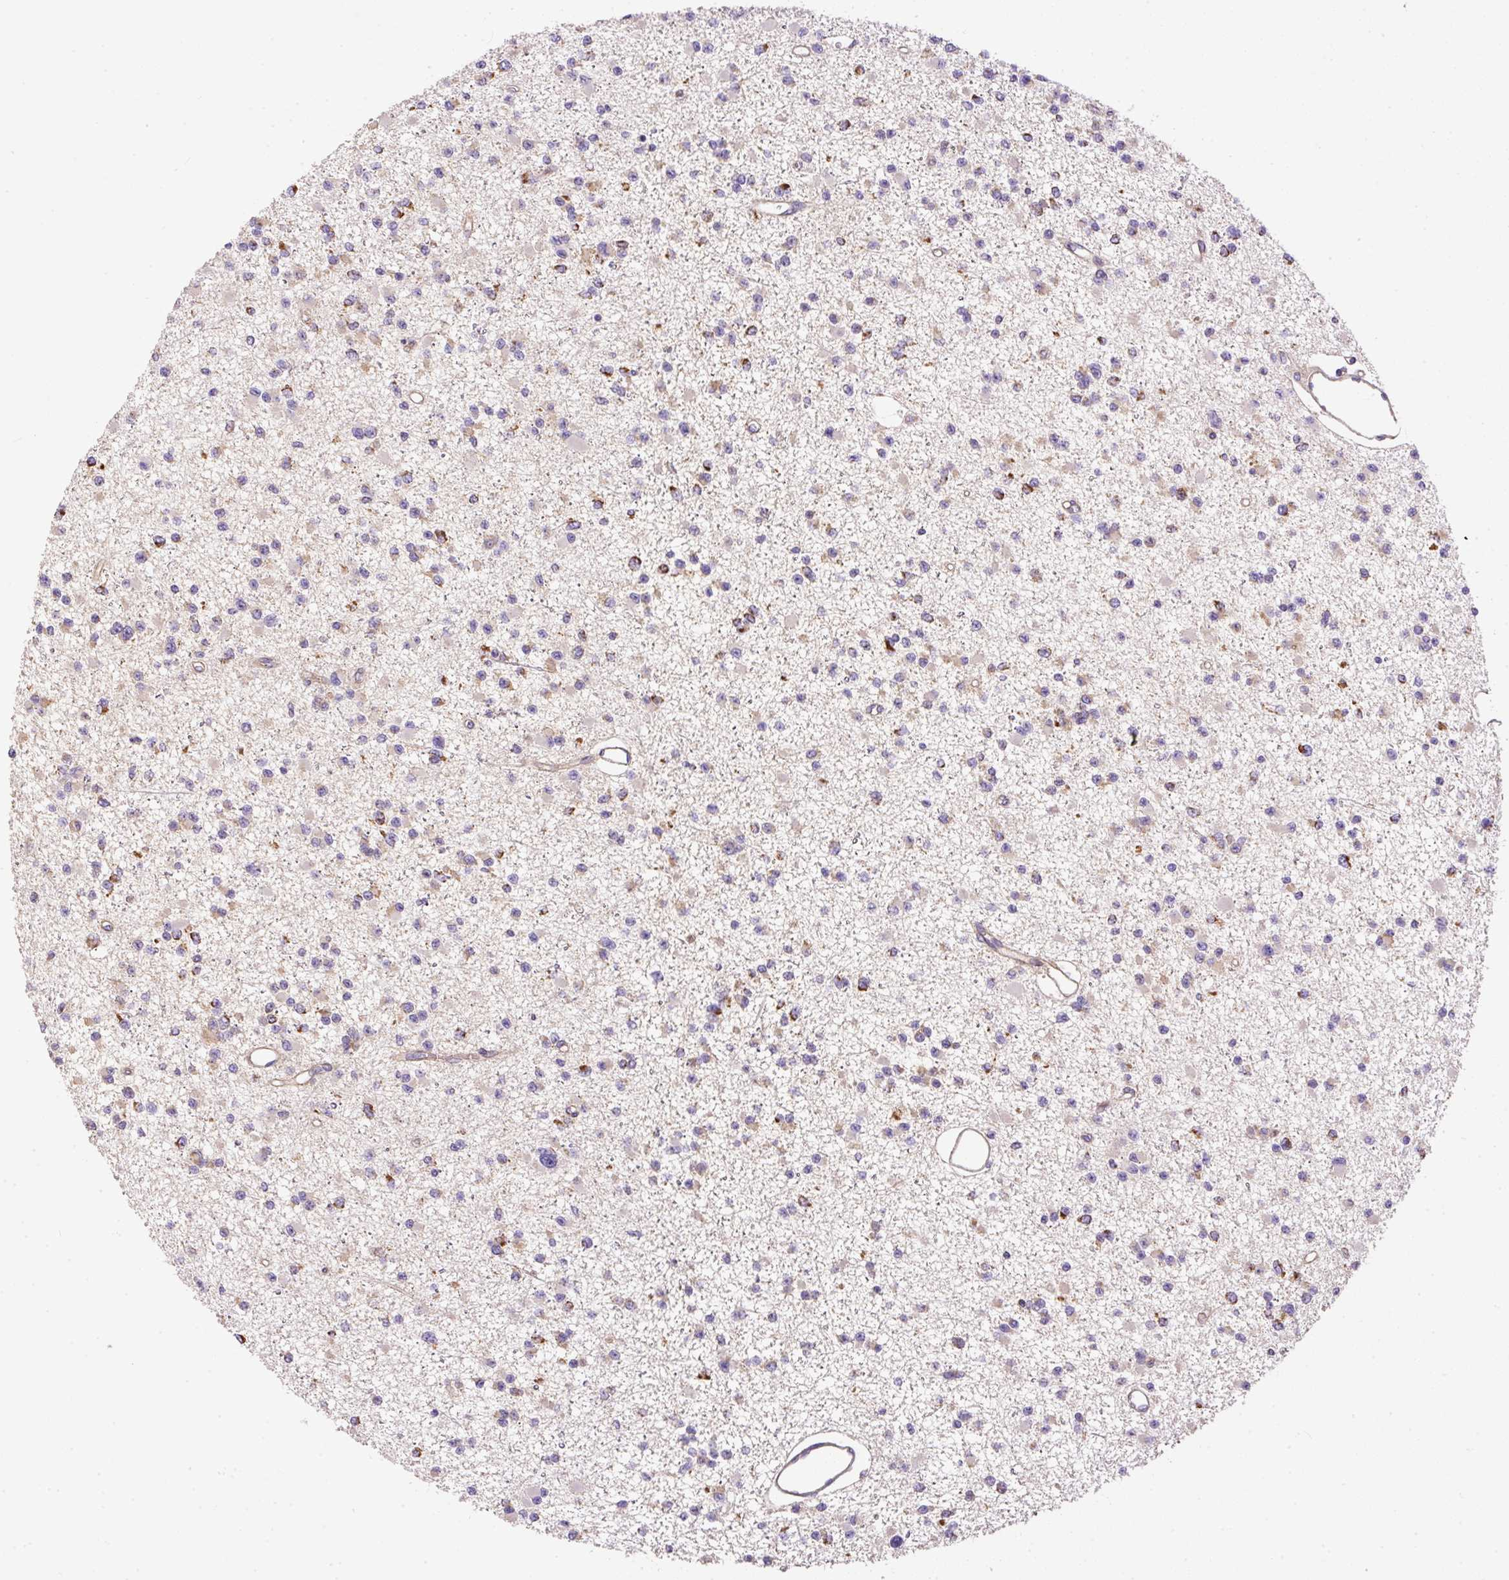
{"staining": {"intensity": "strong", "quantity": "<25%", "location": "cytoplasmic/membranous"}, "tissue": "glioma", "cell_type": "Tumor cells", "image_type": "cancer", "snomed": [{"axis": "morphology", "description": "Glioma, malignant, Low grade"}, {"axis": "topography", "description": "Brain"}], "caption": "Immunohistochemistry (IHC) micrograph of neoplastic tissue: malignant glioma (low-grade) stained using immunohistochemistry reveals medium levels of strong protein expression localized specifically in the cytoplasmic/membranous of tumor cells, appearing as a cytoplasmic/membranous brown color.", "gene": "NDUFAF2", "patient": {"sex": "female", "age": 22}}